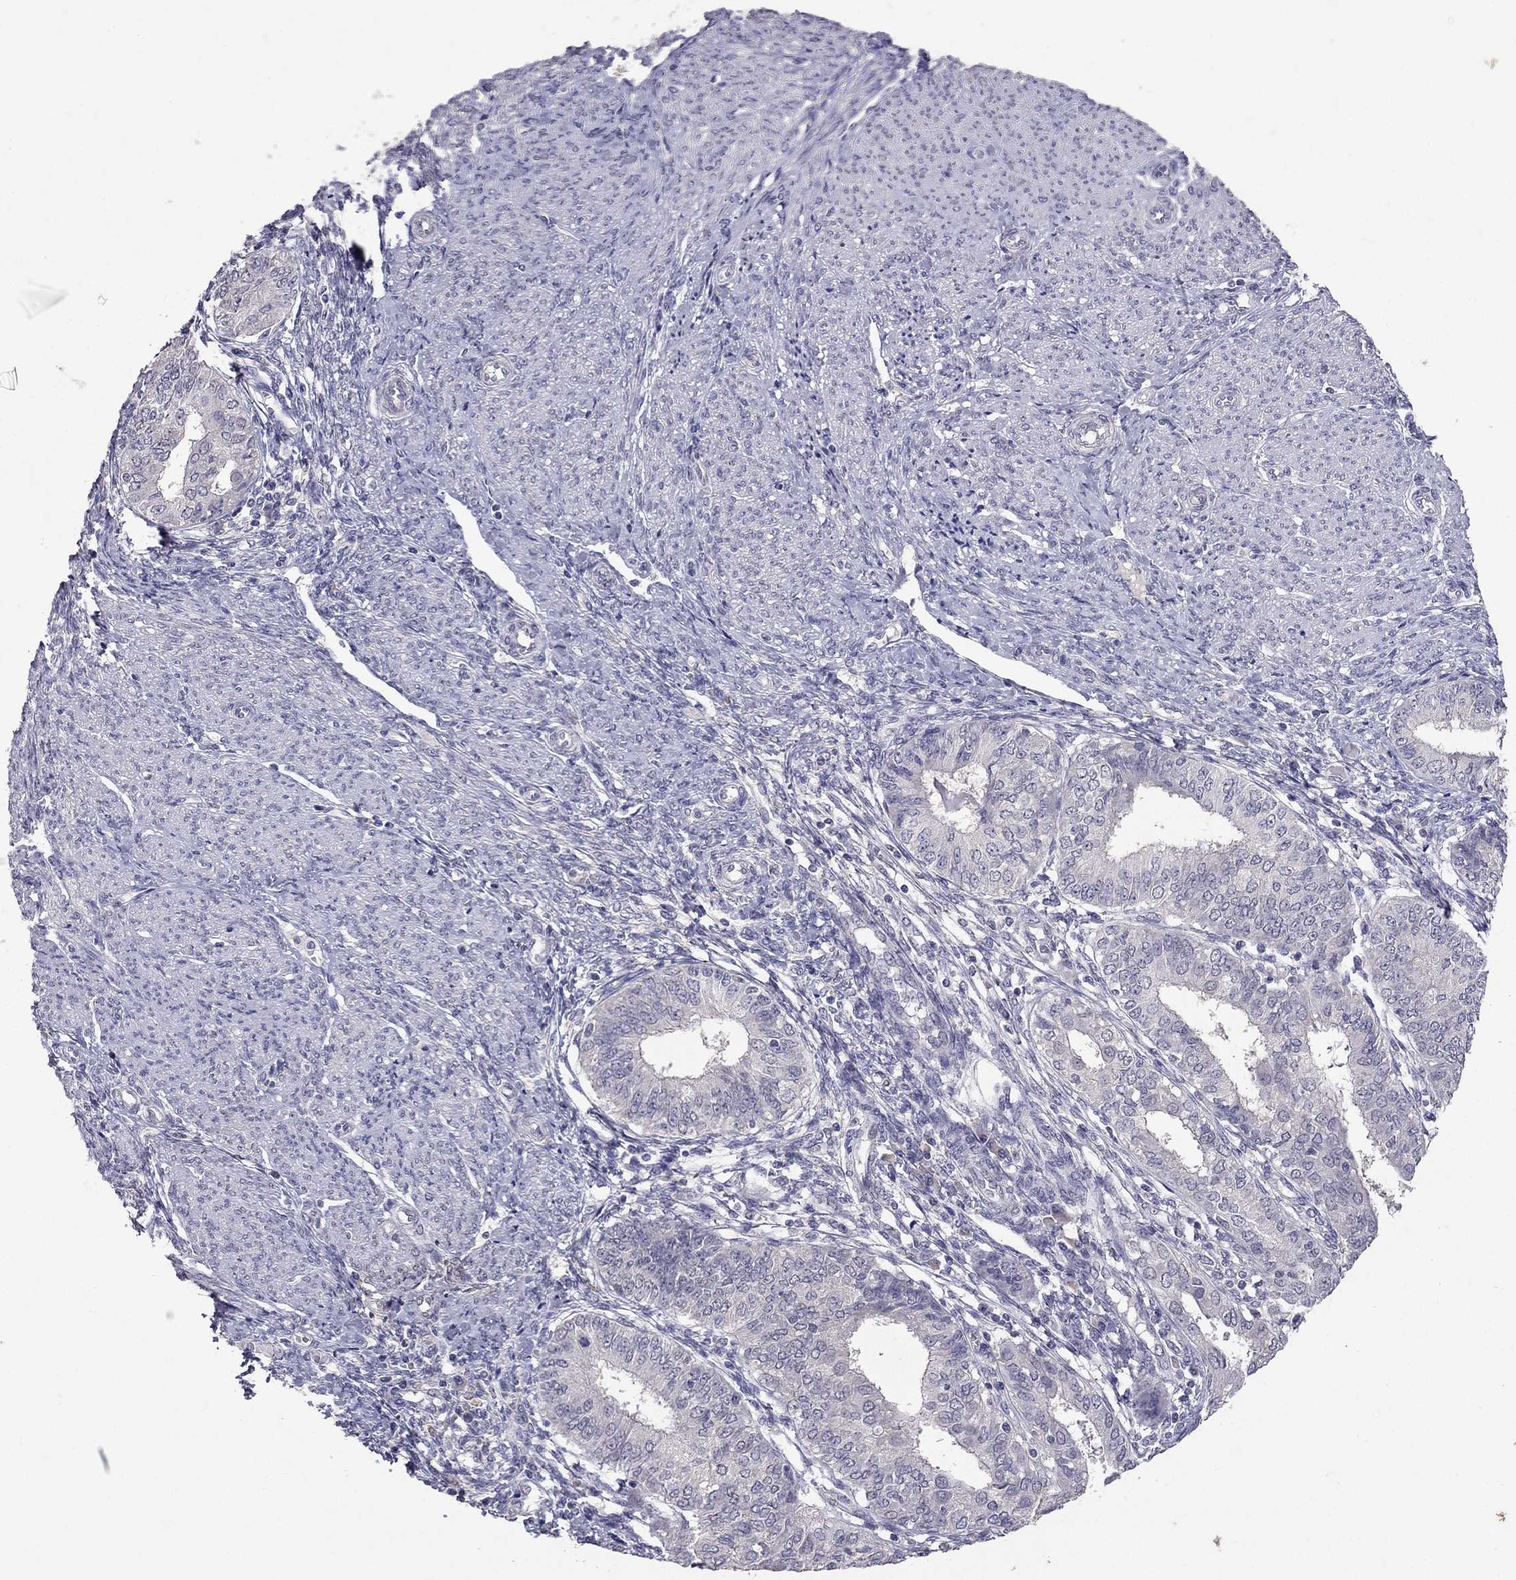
{"staining": {"intensity": "negative", "quantity": "none", "location": "none"}, "tissue": "endometrial cancer", "cell_type": "Tumor cells", "image_type": "cancer", "snomed": [{"axis": "morphology", "description": "Adenocarcinoma, NOS"}, {"axis": "topography", "description": "Endometrium"}], "caption": "The immunohistochemistry image has no significant positivity in tumor cells of endometrial adenocarcinoma tissue.", "gene": "FST", "patient": {"sex": "female", "age": 68}}